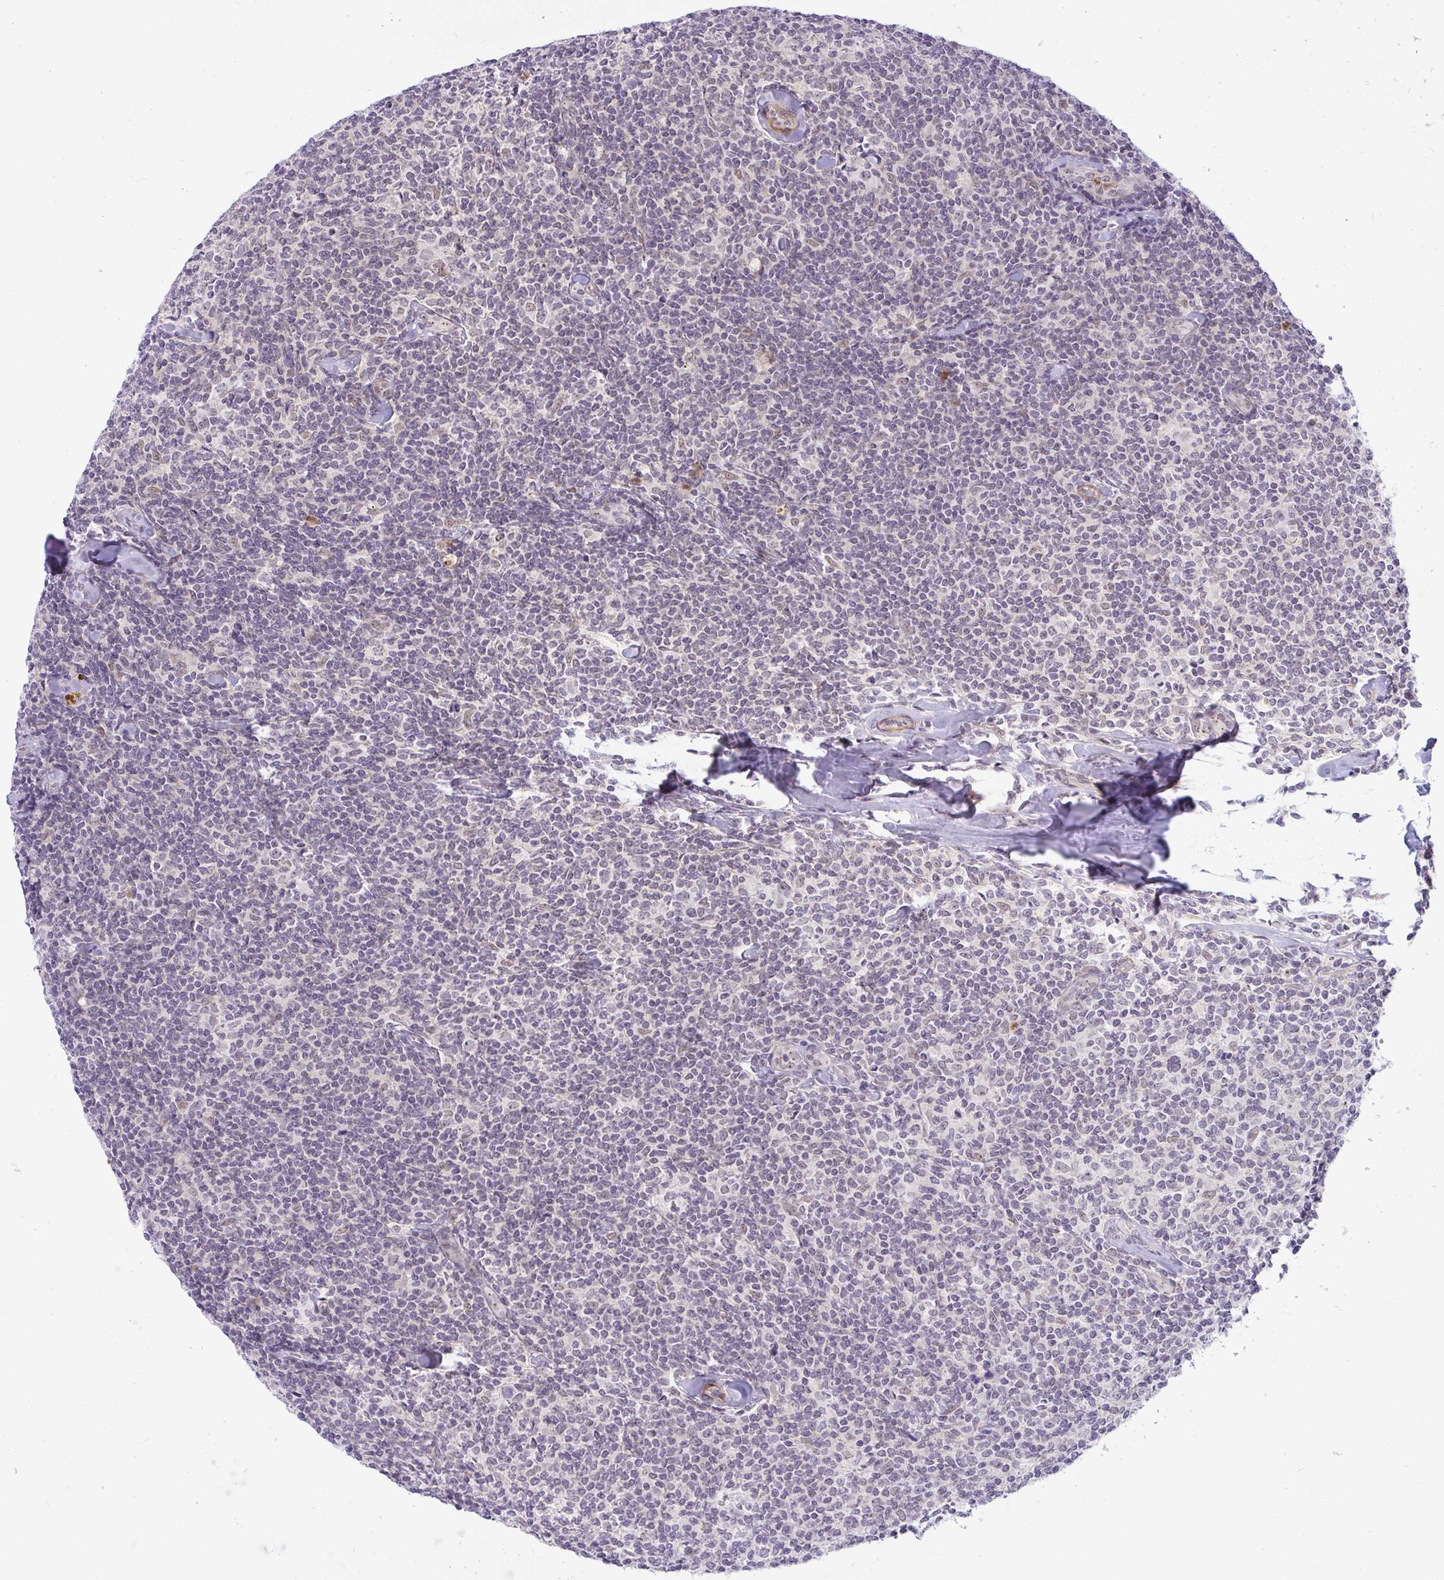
{"staining": {"intensity": "negative", "quantity": "none", "location": "none"}, "tissue": "lymphoma", "cell_type": "Tumor cells", "image_type": "cancer", "snomed": [{"axis": "morphology", "description": "Malignant lymphoma, non-Hodgkin's type, Low grade"}, {"axis": "topography", "description": "Lymph node"}], "caption": "A high-resolution micrograph shows IHC staining of malignant lymphoma, non-Hodgkin's type (low-grade), which shows no significant positivity in tumor cells.", "gene": "DZIP1", "patient": {"sex": "female", "age": 56}}